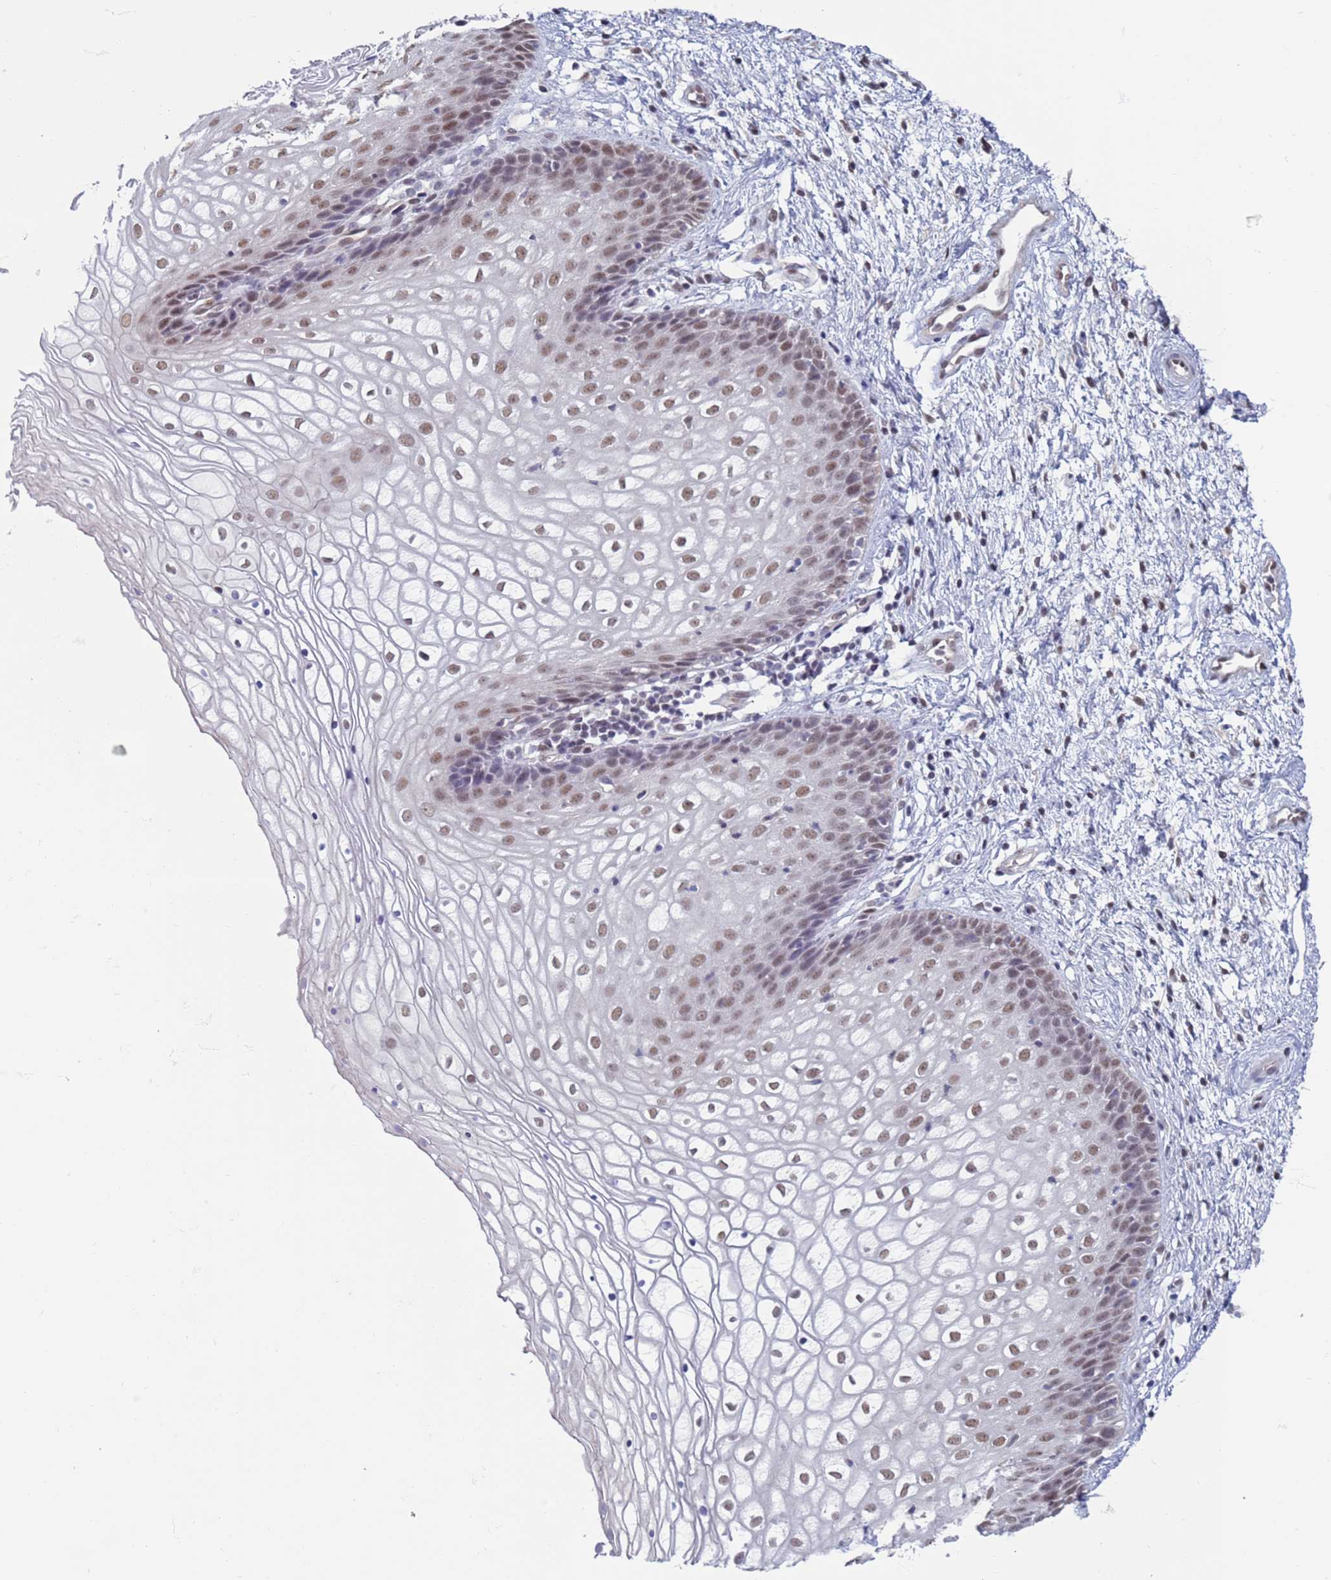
{"staining": {"intensity": "moderate", "quantity": ">75%", "location": "nuclear"}, "tissue": "vagina", "cell_type": "Squamous epithelial cells", "image_type": "normal", "snomed": [{"axis": "morphology", "description": "Normal tissue, NOS"}, {"axis": "topography", "description": "Vagina"}], "caption": "The immunohistochemical stain labels moderate nuclear positivity in squamous epithelial cells of normal vagina.", "gene": "SAE1", "patient": {"sex": "female", "age": 34}}